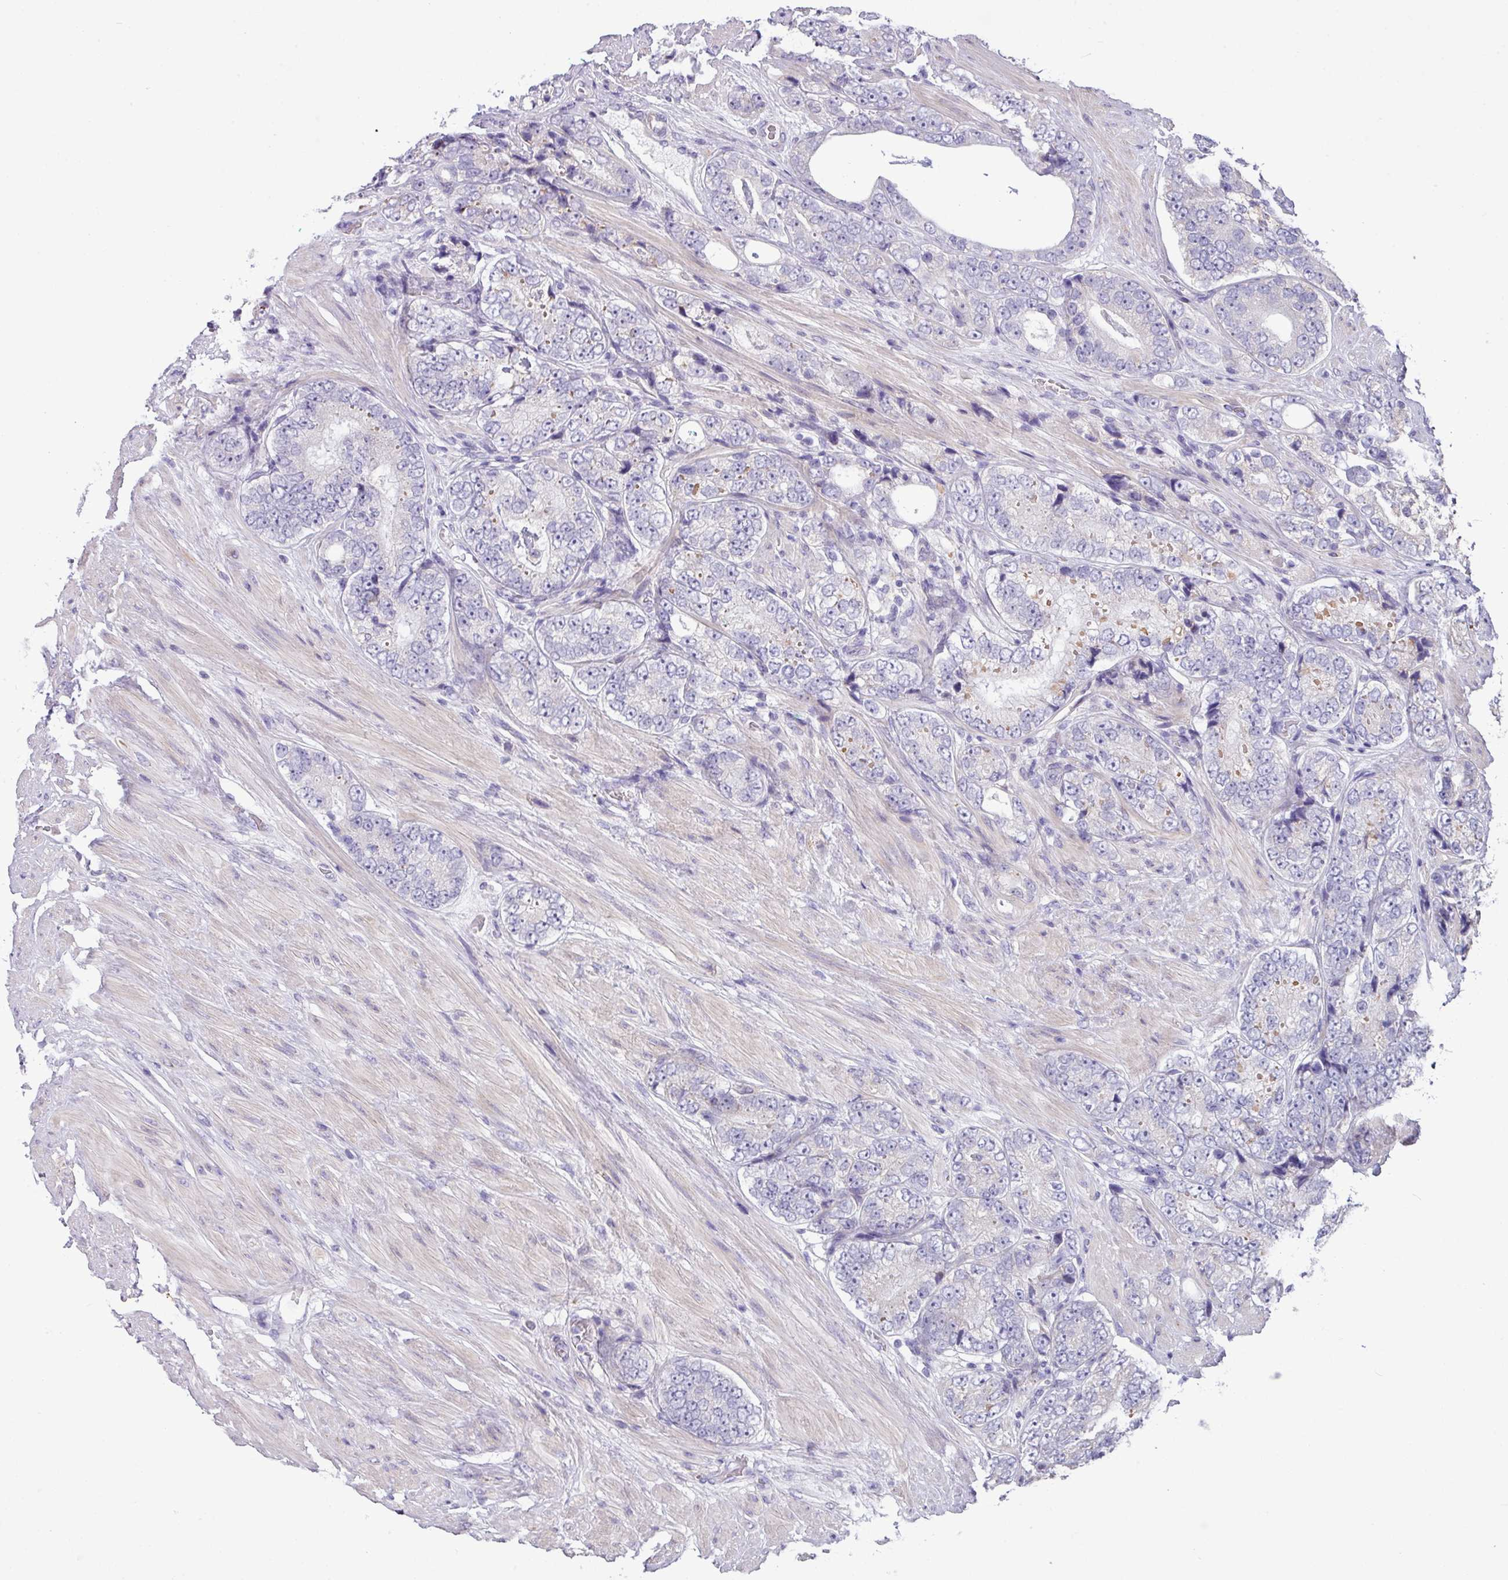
{"staining": {"intensity": "negative", "quantity": "none", "location": "none"}, "tissue": "prostate cancer", "cell_type": "Tumor cells", "image_type": "cancer", "snomed": [{"axis": "morphology", "description": "Adenocarcinoma, High grade"}, {"axis": "topography", "description": "Prostate"}], "caption": "DAB immunohistochemical staining of prostate cancer (adenocarcinoma (high-grade)) demonstrates no significant staining in tumor cells. (DAB immunohistochemistry (IHC), high magnification).", "gene": "IRGC", "patient": {"sex": "male", "age": 56}}